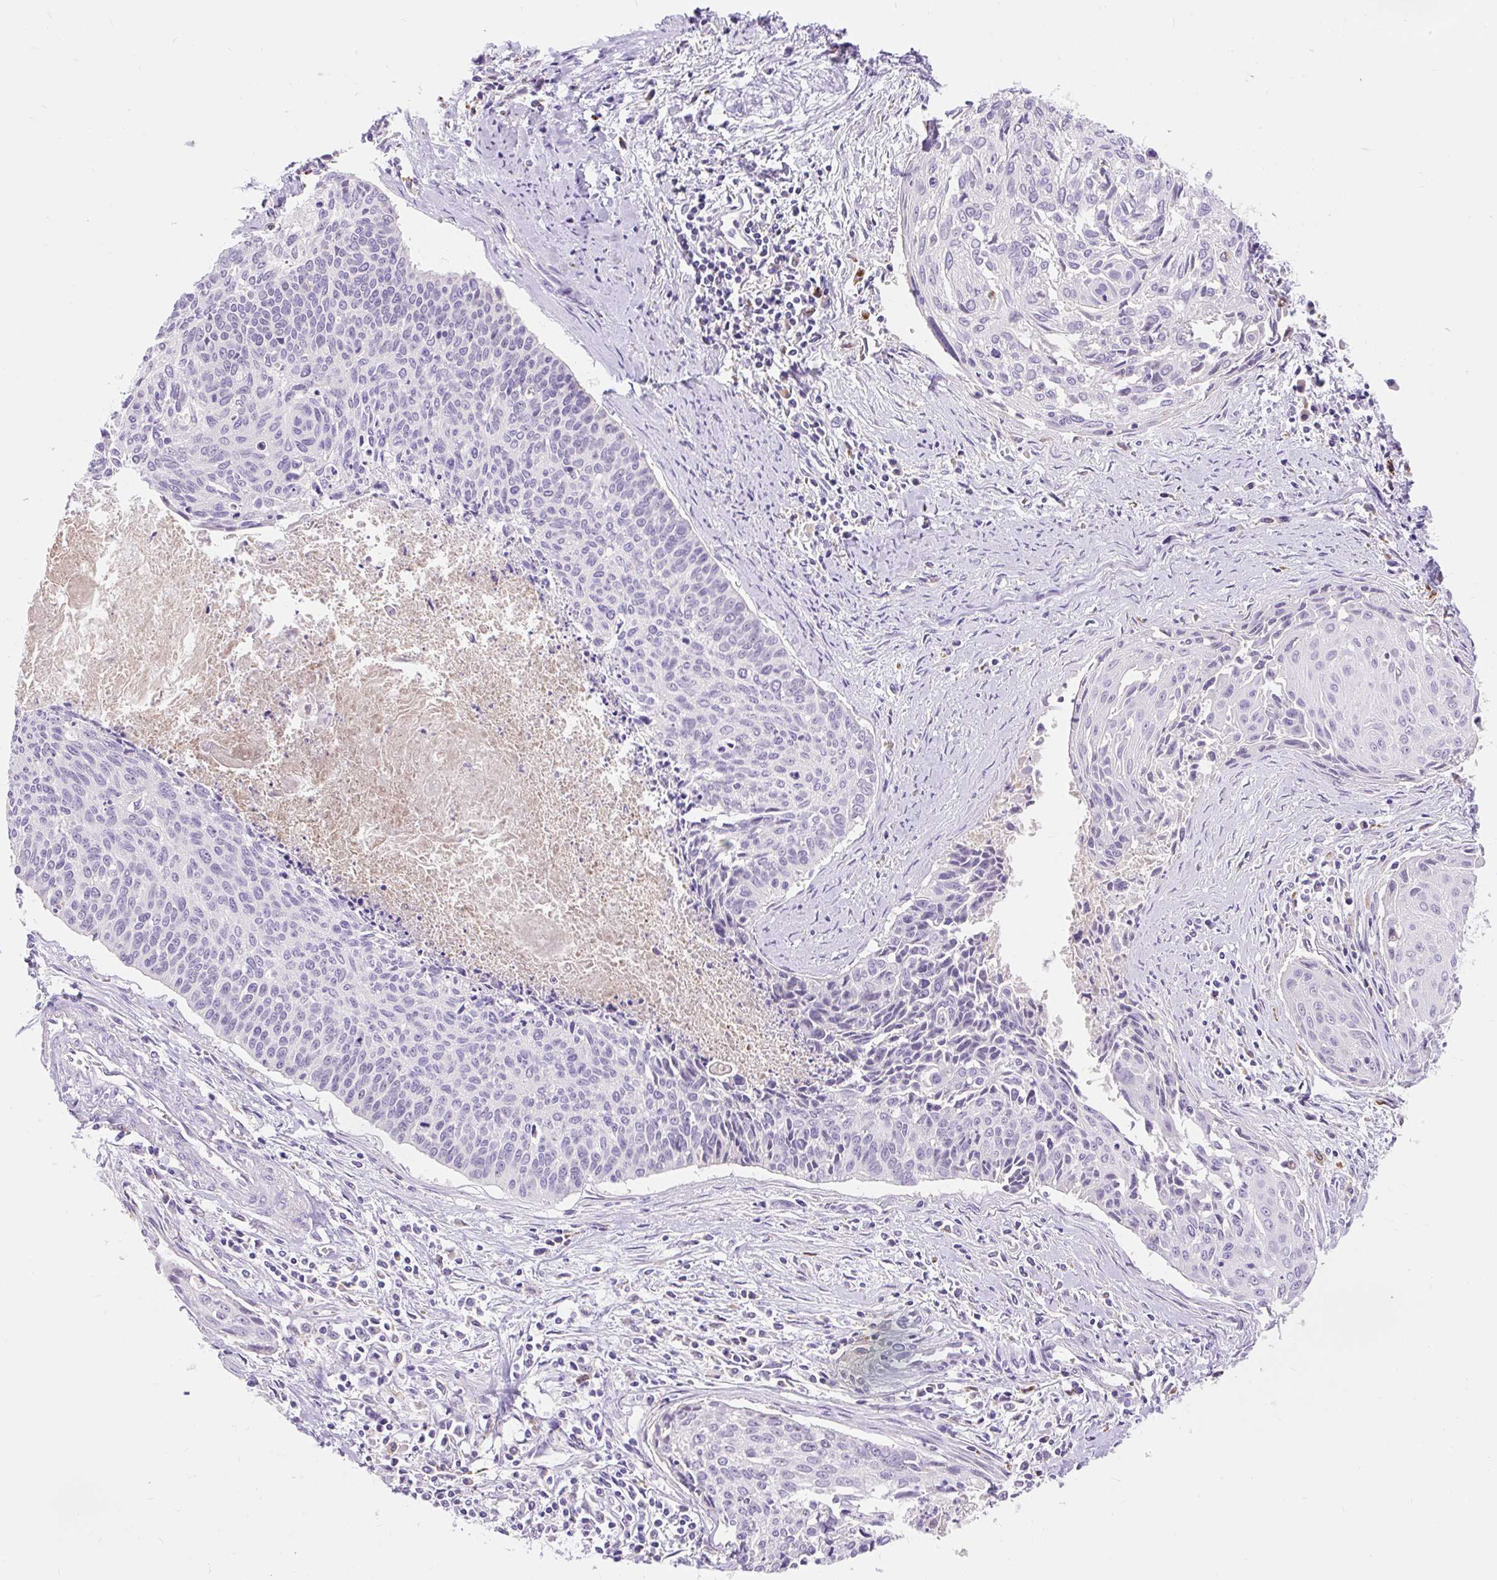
{"staining": {"intensity": "negative", "quantity": "none", "location": "none"}, "tissue": "cervical cancer", "cell_type": "Tumor cells", "image_type": "cancer", "snomed": [{"axis": "morphology", "description": "Squamous cell carcinoma, NOS"}, {"axis": "topography", "description": "Cervix"}], "caption": "The IHC micrograph has no significant positivity in tumor cells of squamous cell carcinoma (cervical) tissue.", "gene": "TMEM150C", "patient": {"sex": "female", "age": 55}}